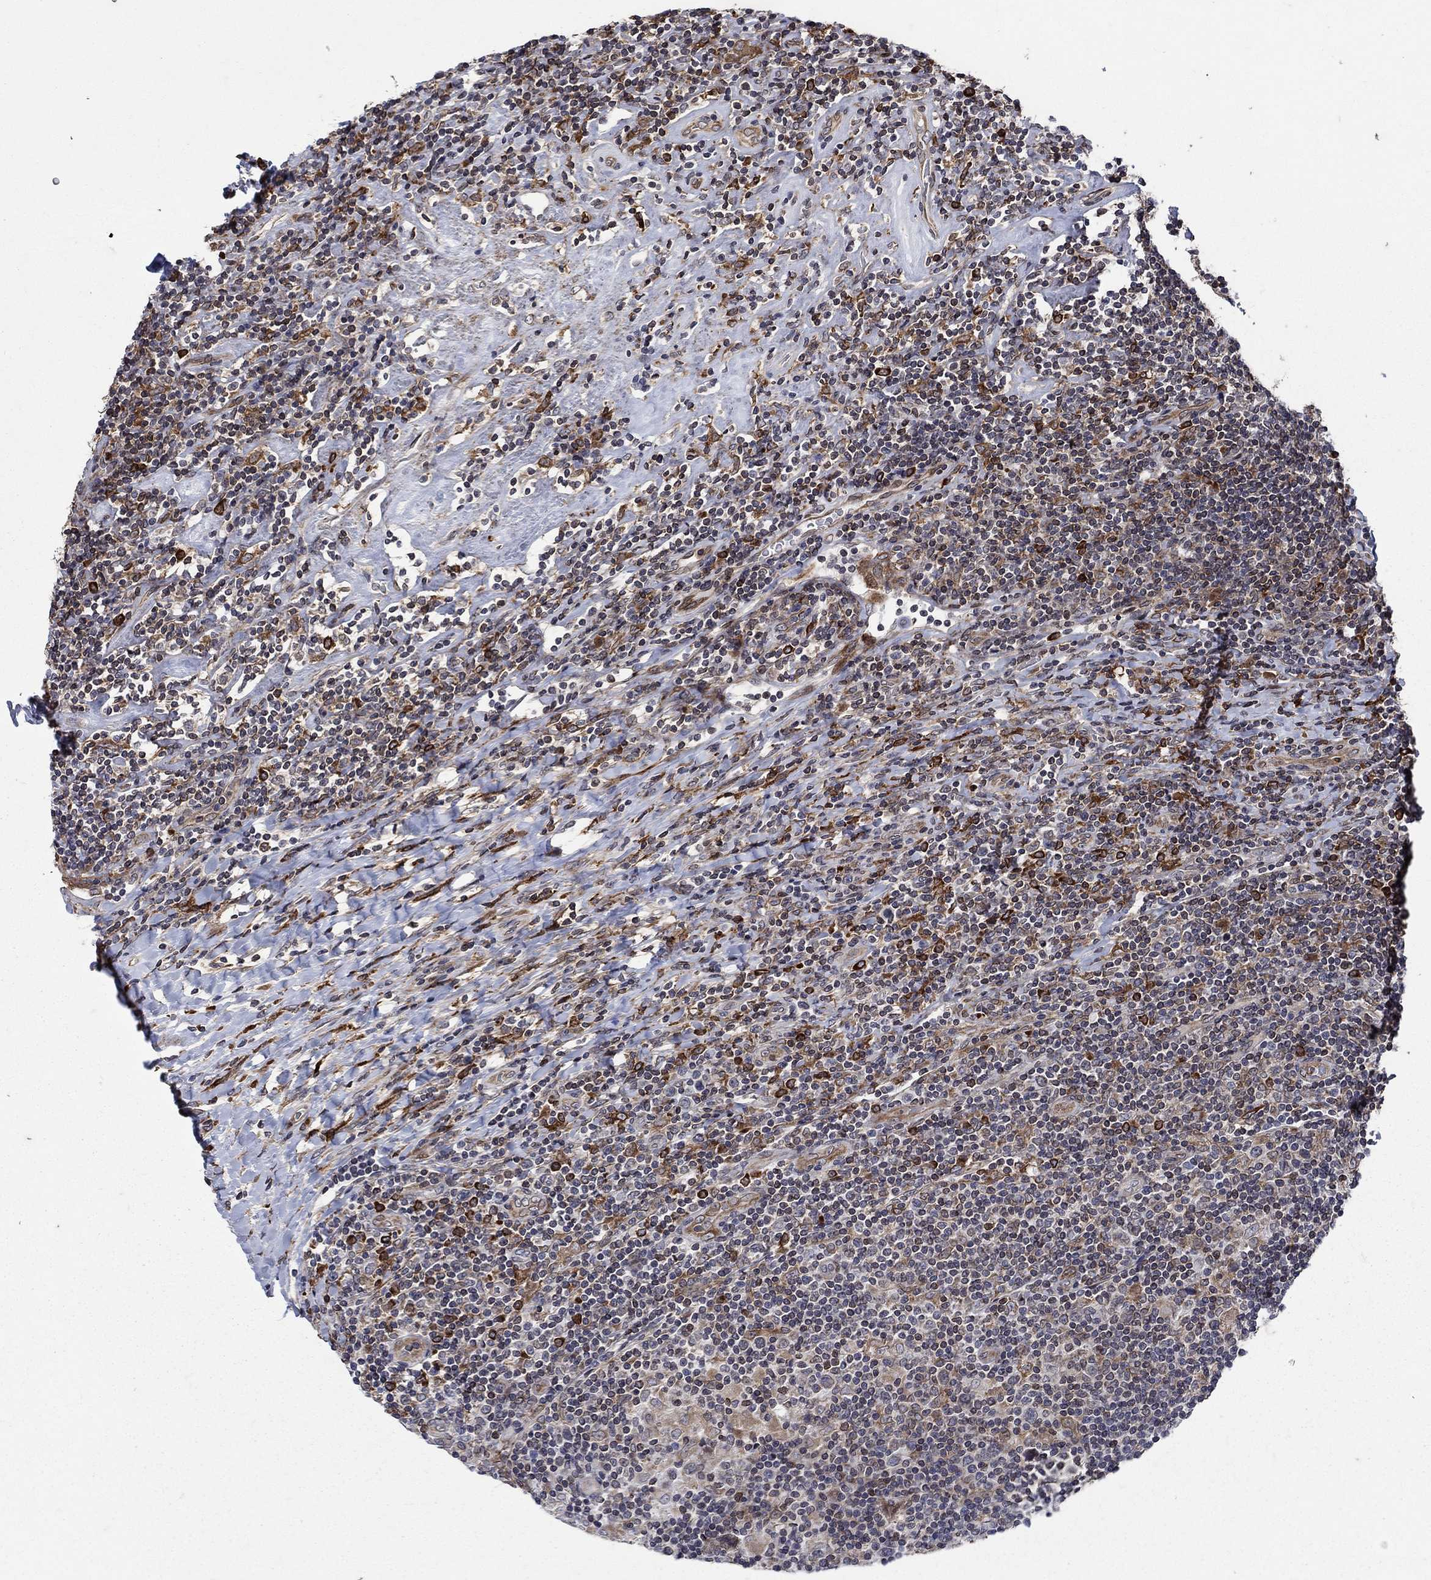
{"staining": {"intensity": "moderate", "quantity": "<25%", "location": "cytoplasmic/membranous"}, "tissue": "lymphoma", "cell_type": "Tumor cells", "image_type": "cancer", "snomed": [{"axis": "morphology", "description": "Hodgkin's disease, NOS"}, {"axis": "topography", "description": "Lymph node"}], "caption": "High-magnification brightfield microscopy of Hodgkin's disease stained with DAB (brown) and counterstained with hematoxylin (blue). tumor cells exhibit moderate cytoplasmic/membranous staining is appreciated in about<25% of cells. The protein is shown in brown color, while the nuclei are stained blue.", "gene": "DHRS7", "patient": {"sex": "male", "age": 40}}